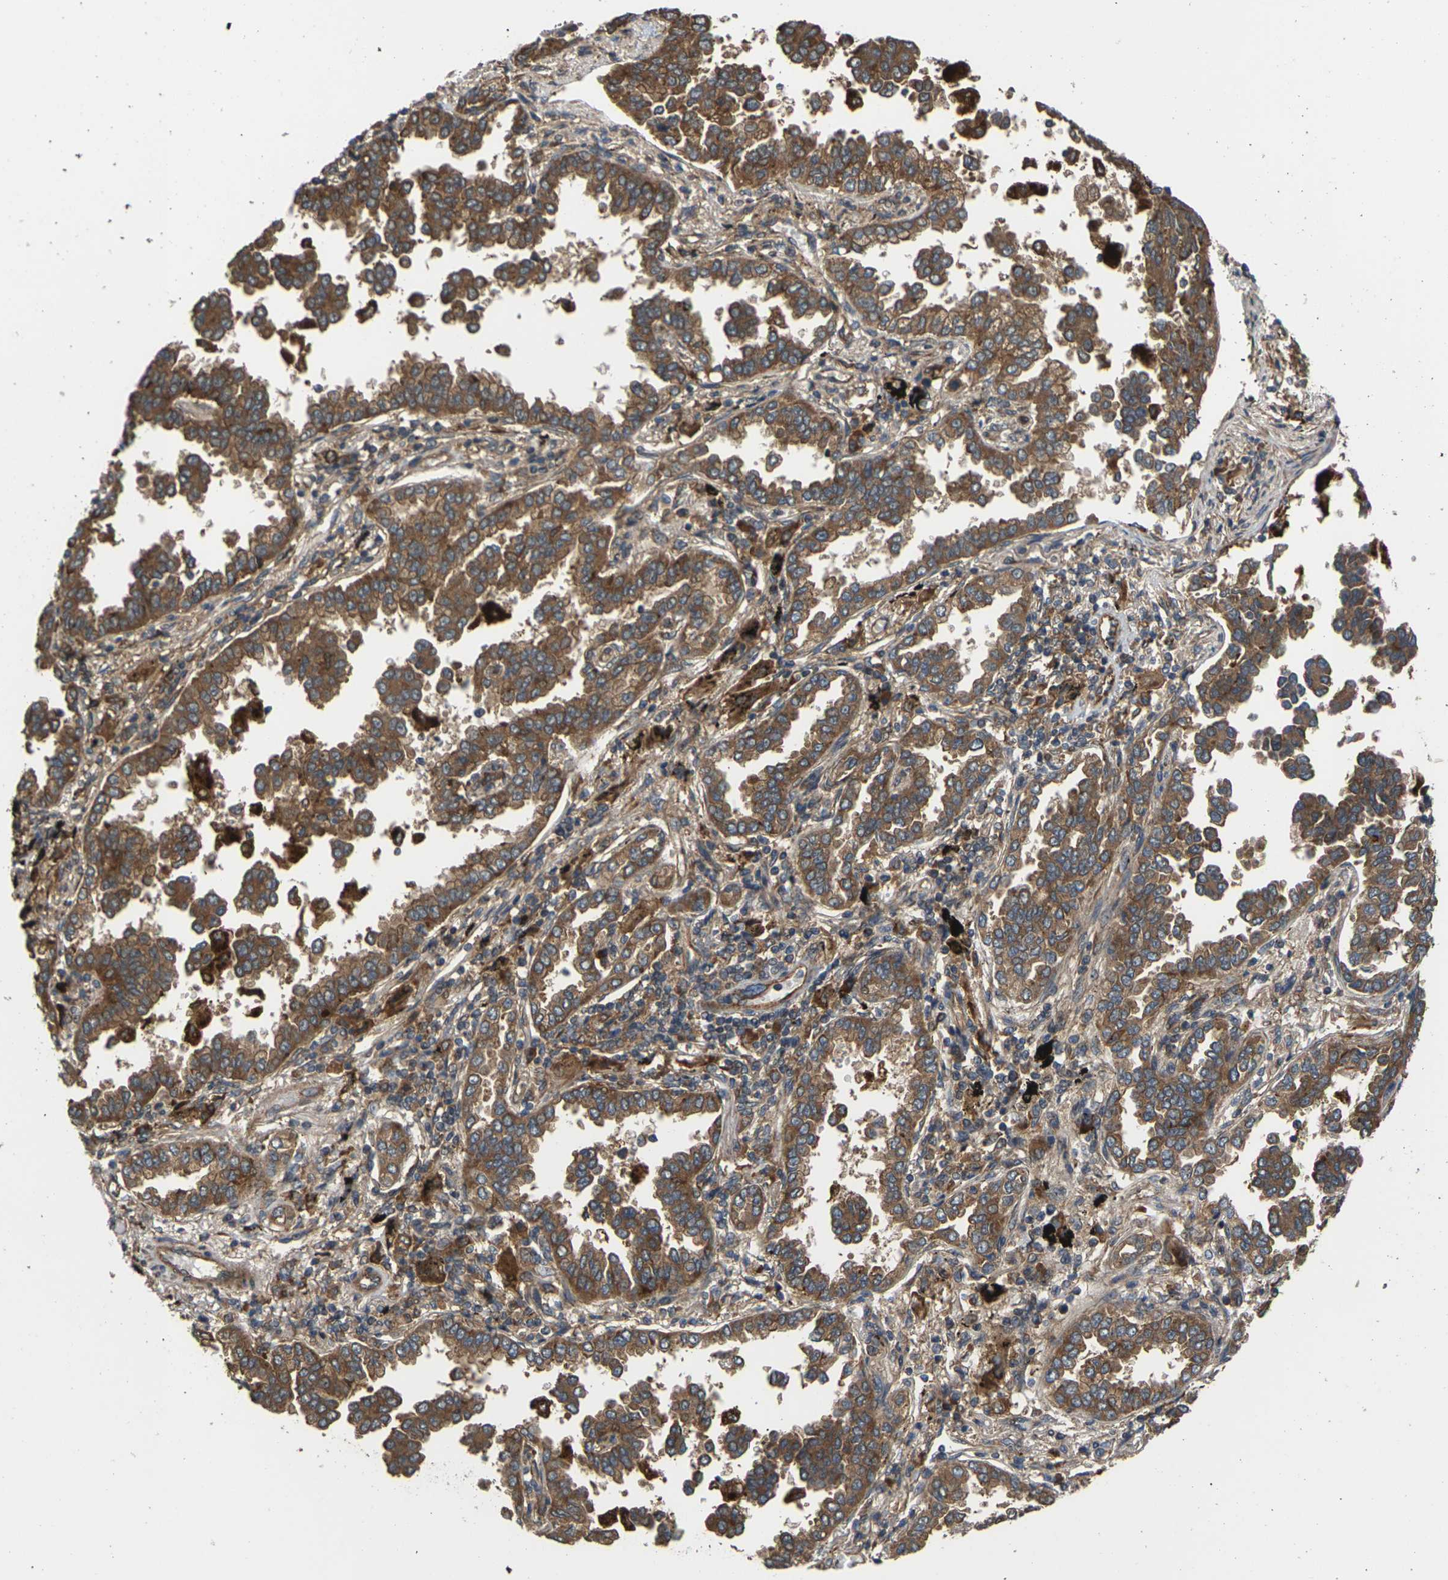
{"staining": {"intensity": "moderate", "quantity": ">75%", "location": "cytoplasmic/membranous"}, "tissue": "lung cancer", "cell_type": "Tumor cells", "image_type": "cancer", "snomed": [{"axis": "morphology", "description": "Normal tissue, NOS"}, {"axis": "morphology", "description": "Adenocarcinoma, NOS"}, {"axis": "topography", "description": "Lung"}], "caption": "Approximately >75% of tumor cells in human adenocarcinoma (lung) demonstrate moderate cytoplasmic/membranous protein expression as visualized by brown immunohistochemical staining.", "gene": "NRAS", "patient": {"sex": "male", "age": 59}}